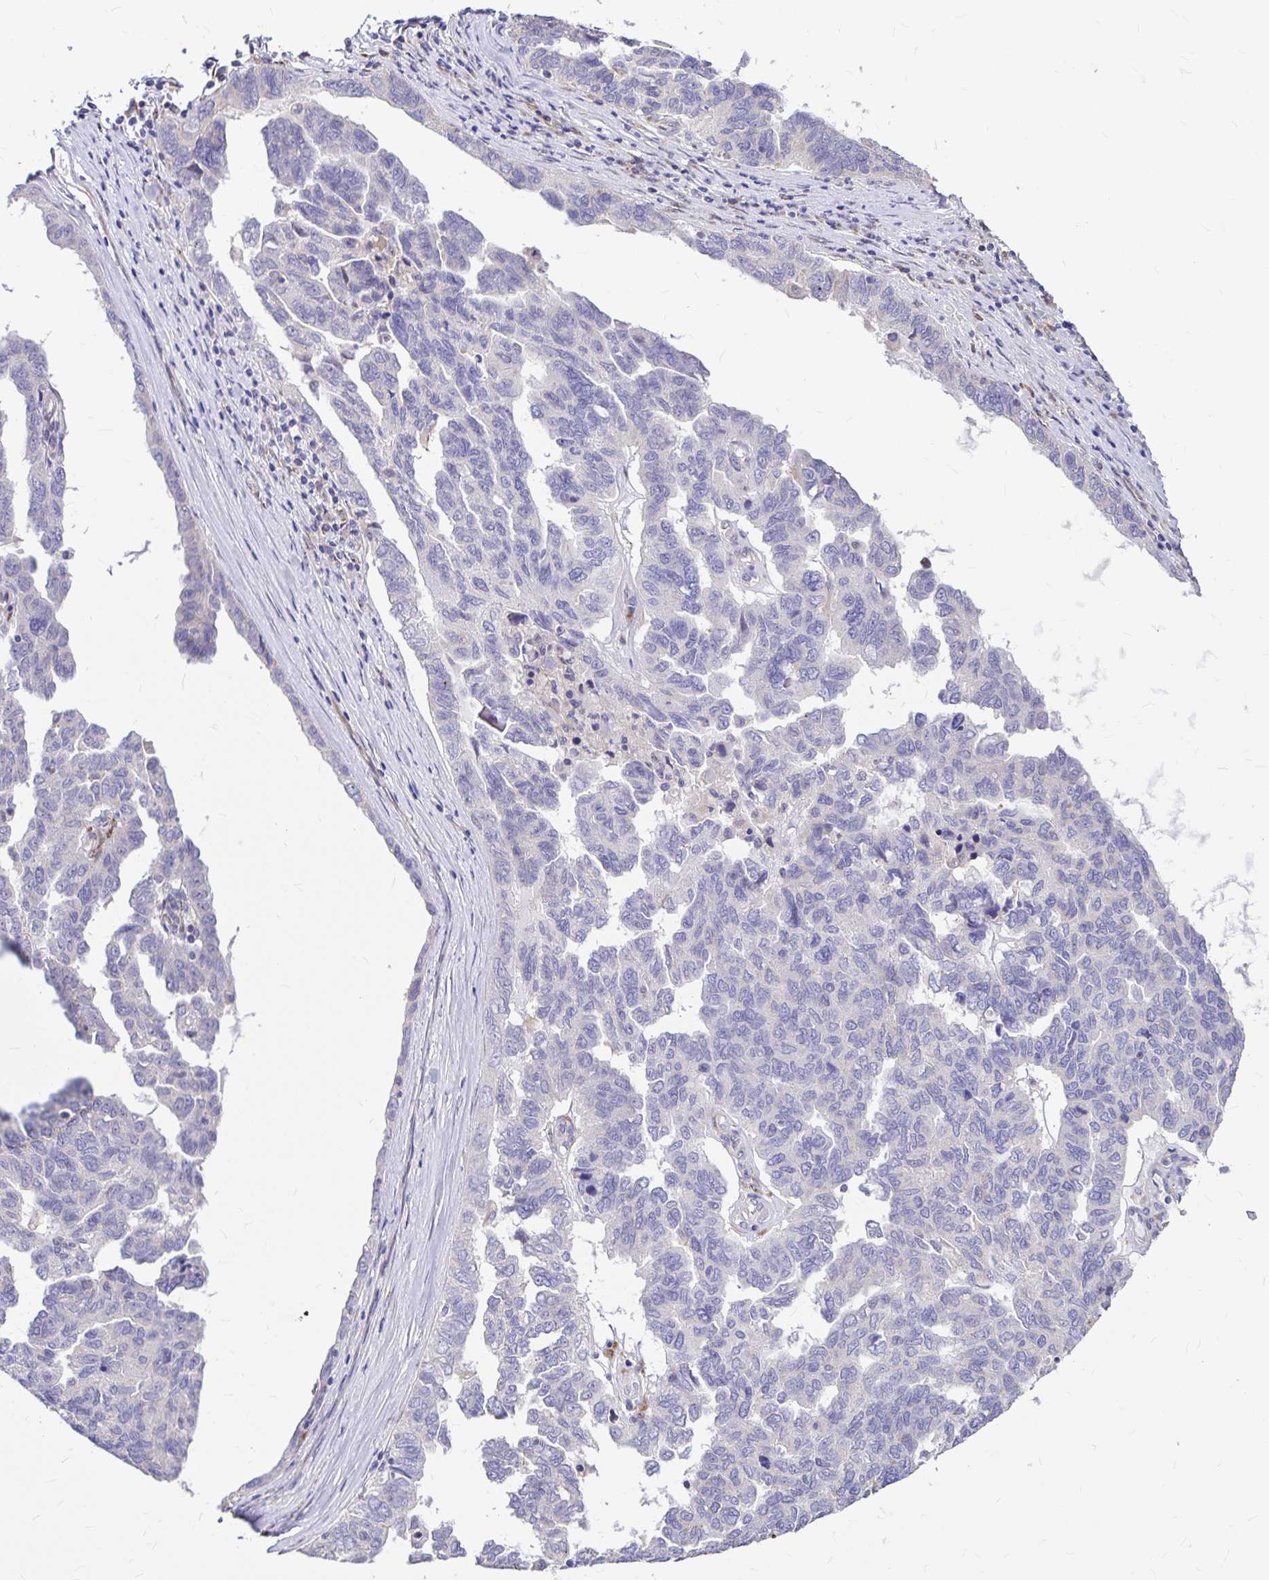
{"staining": {"intensity": "negative", "quantity": "none", "location": "none"}, "tissue": "ovarian cancer", "cell_type": "Tumor cells", "image_type": "cancer", "snomed": [{"axis": "morphology", "description": "Cystadenocarcinoma, serous, NOS"}, {"axis": "topography", "description": "Ovary"}], "caption": "Immunohistochemistry photomicrograph of ovarian cancer stained for a protein (brown), which reveals no positivity in tumor cells.", "gene": "GABBR2", "patient": {"sex": "female", "age": 64}}